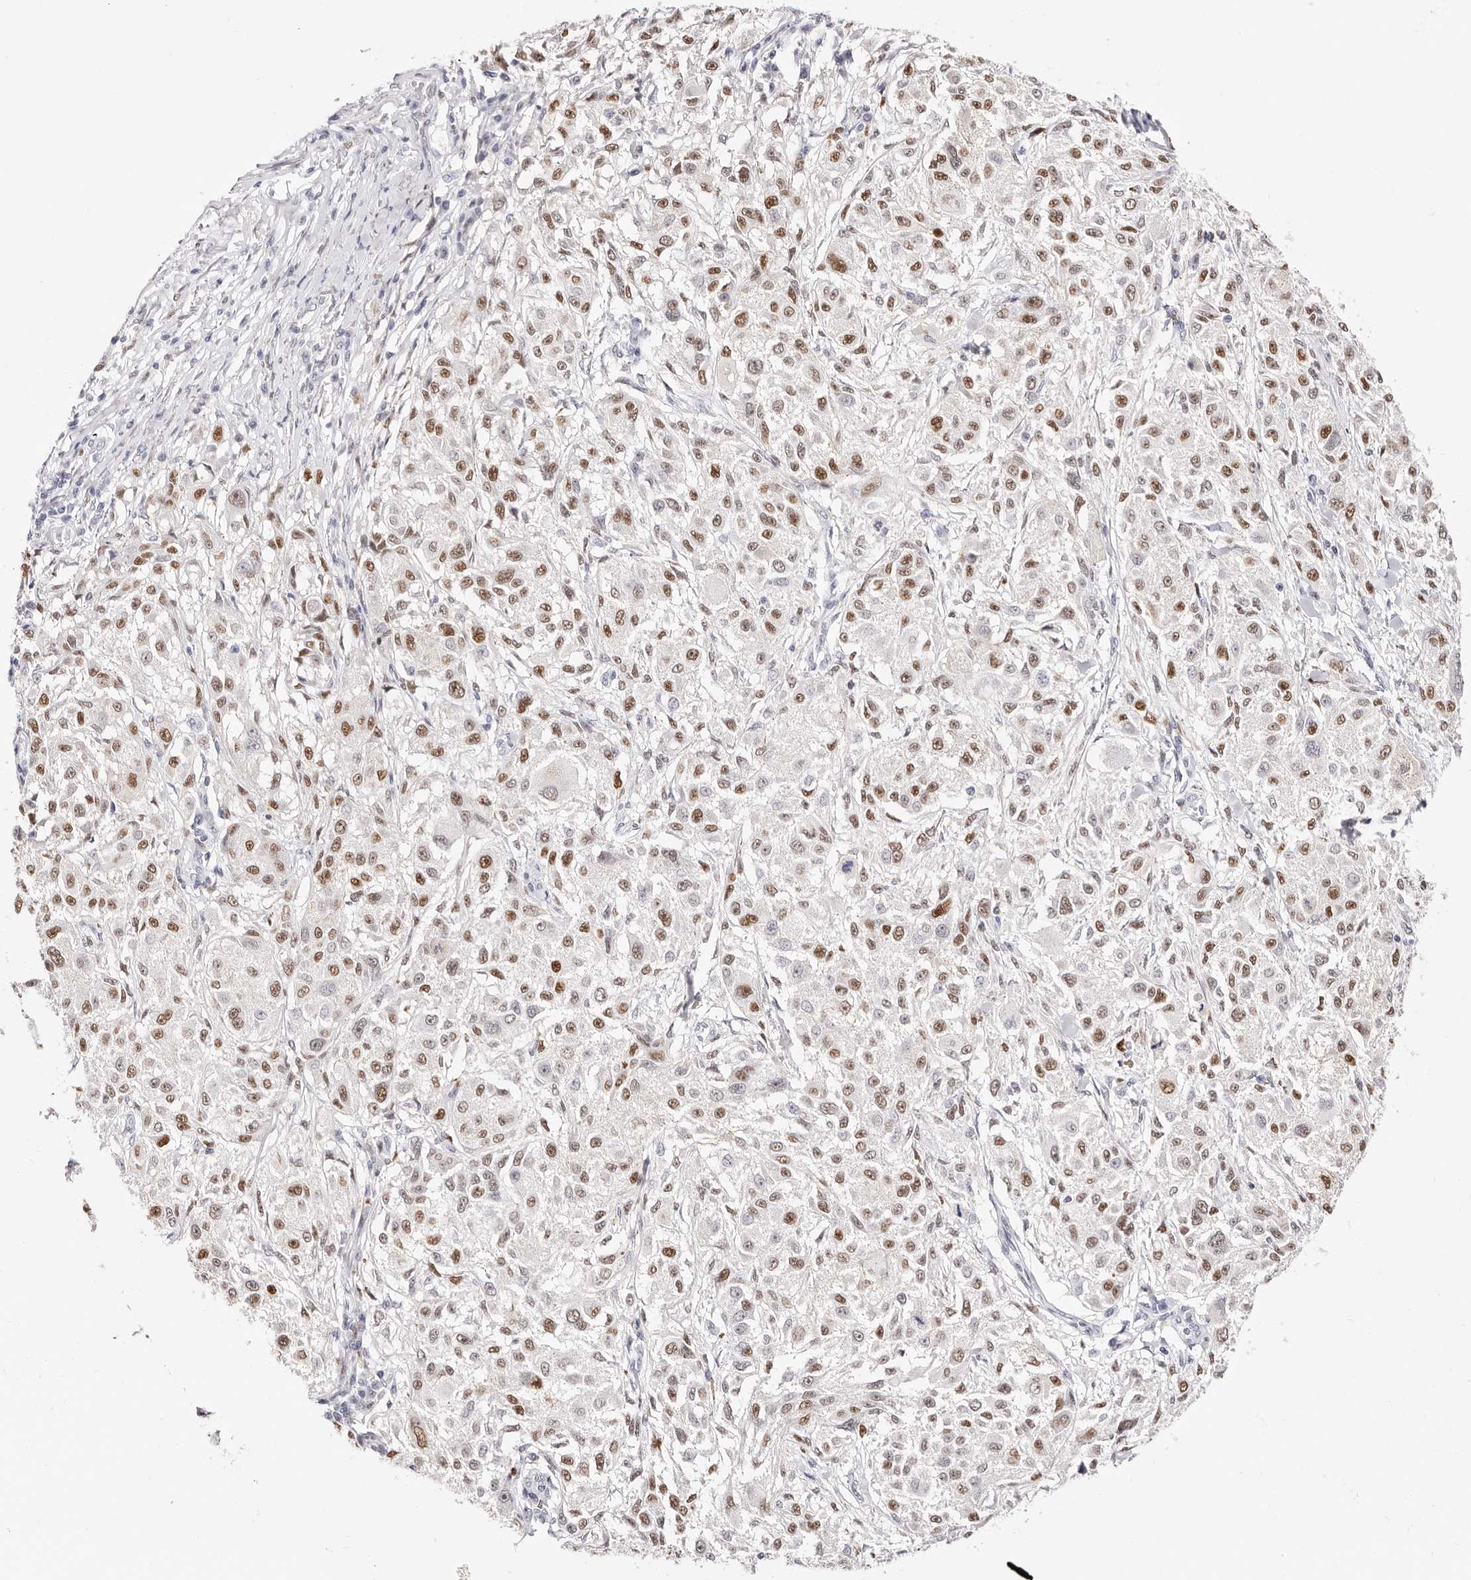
{"staining": {"intensity": "moderate", "quantity": ">75%", "location": "nuclear"}, "tissue": "melanoma", "cell_type": "Tumor cells", "image_type": "cancer", "snomed": [{"axis": "morphology", "description": "Necrosis, NOS"}, {"axis": "morphology", "description": "Malignant melanoma, NOS"}, {"axis": "topography", "description": "Skin"}], "caption": "Immunohistochemistry (IHC) image of melanoma stained for a protein (brown), which displays medium levels of moderate nuclear expression in about >75% of tumor cells.", "gene": "TKT", "patient": {"sex": "female", "age": 87}}